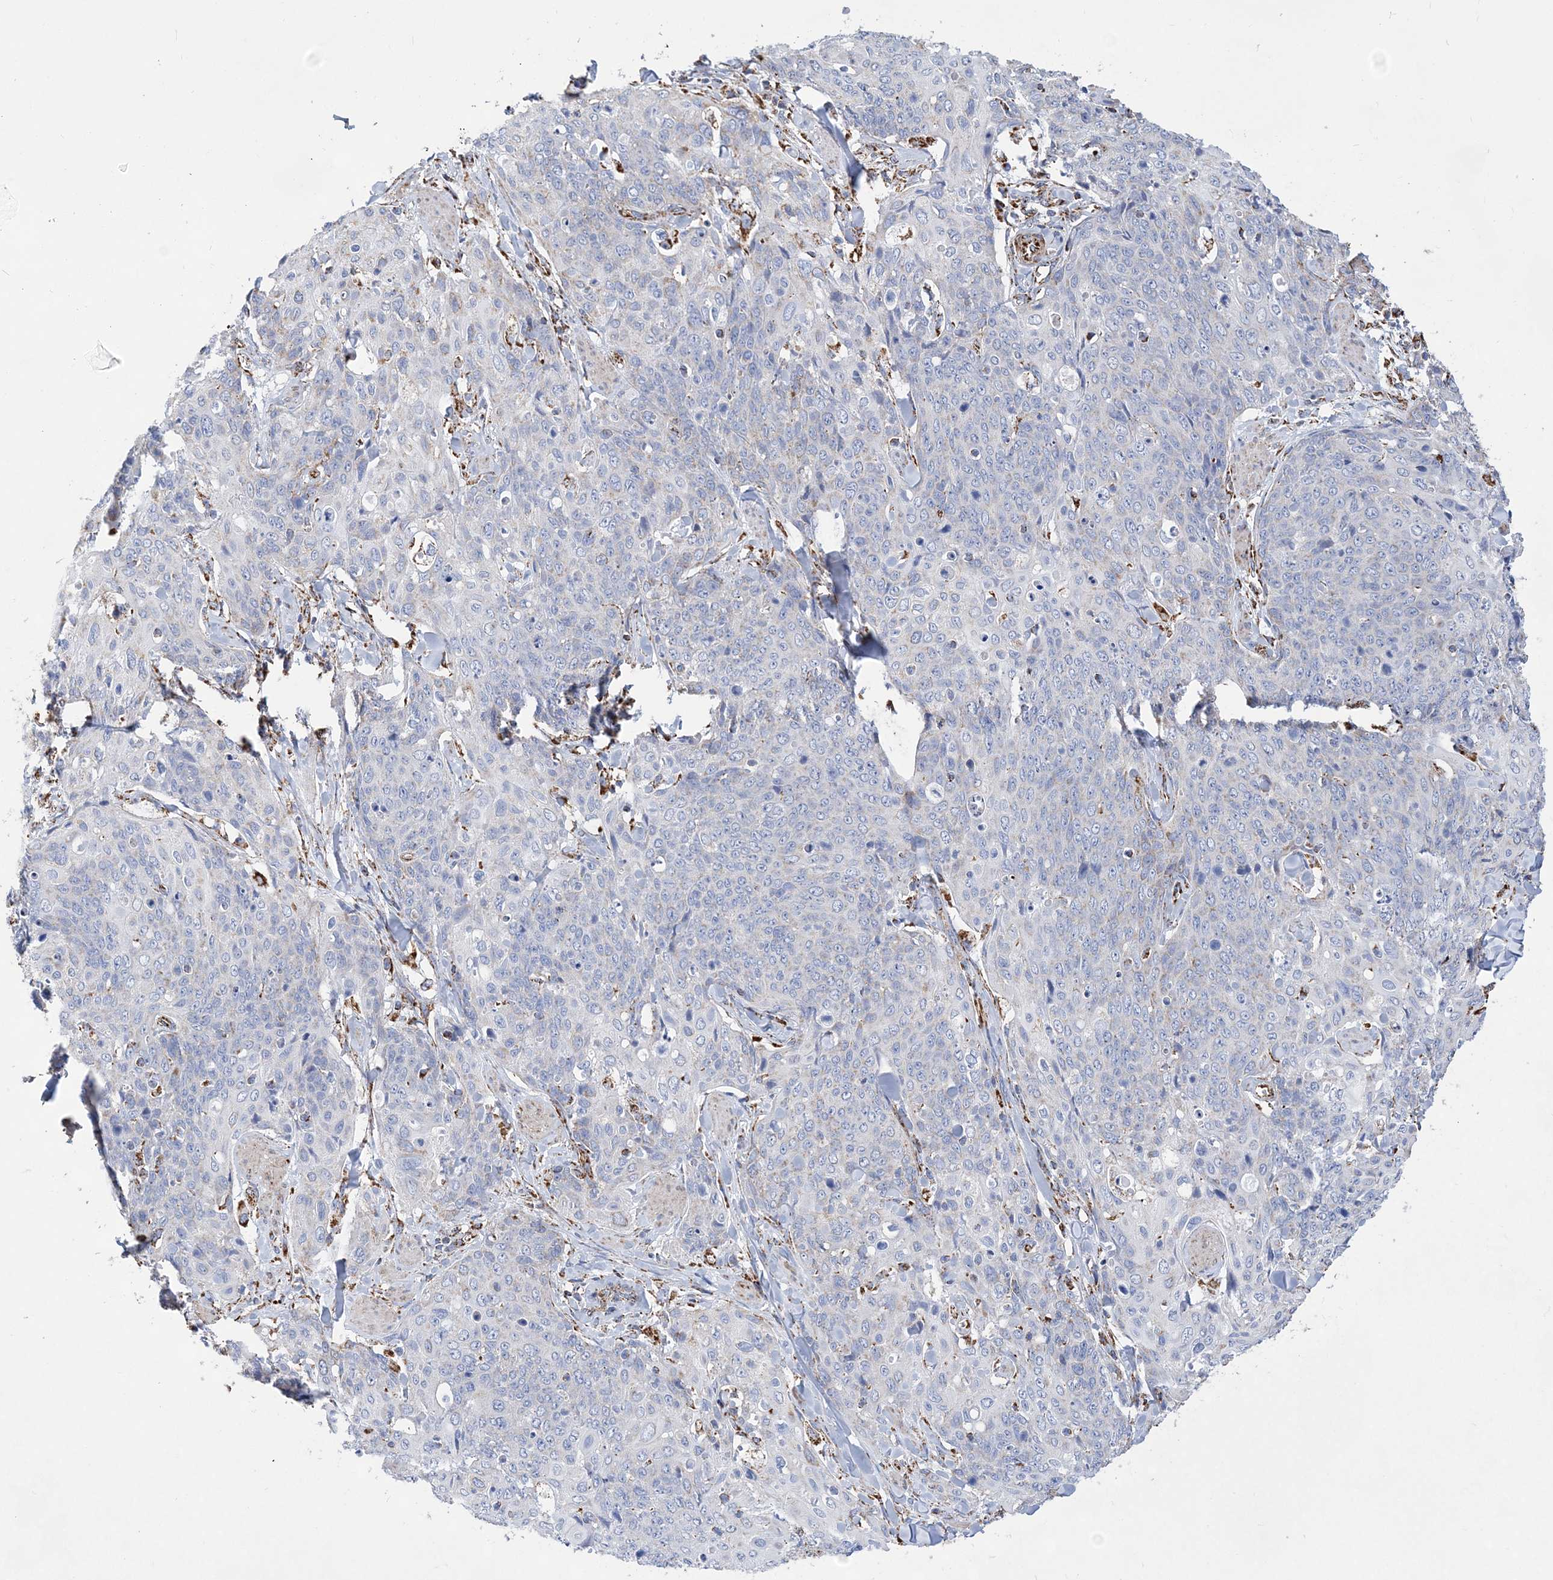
{"staining": {"intensity": "negative", "quantity": "none", "location": "none"}, "tissue": "skin cancer", "cell_type": "Tumor cells", "image_type": "cancer", "snomed": [{"axis": "morphology", "description": "Squamous cell carcinoma, NOS"}, {"axis": "topography", "description": "Skin"}, {"axis": "topography", "description": "Vulva"}], "caption": "The immunohistochemistry (IHC) image has no significant expression in tumor cells of skin squamous cell carcinoma tissue. (Stains: DAB immunohistochemistry with hematoxylin counter stain, Microscopy: brightfield microscopy at high magnification).", "gene": "ACOT9", "patient": {"sex": "female", "age": 85}}